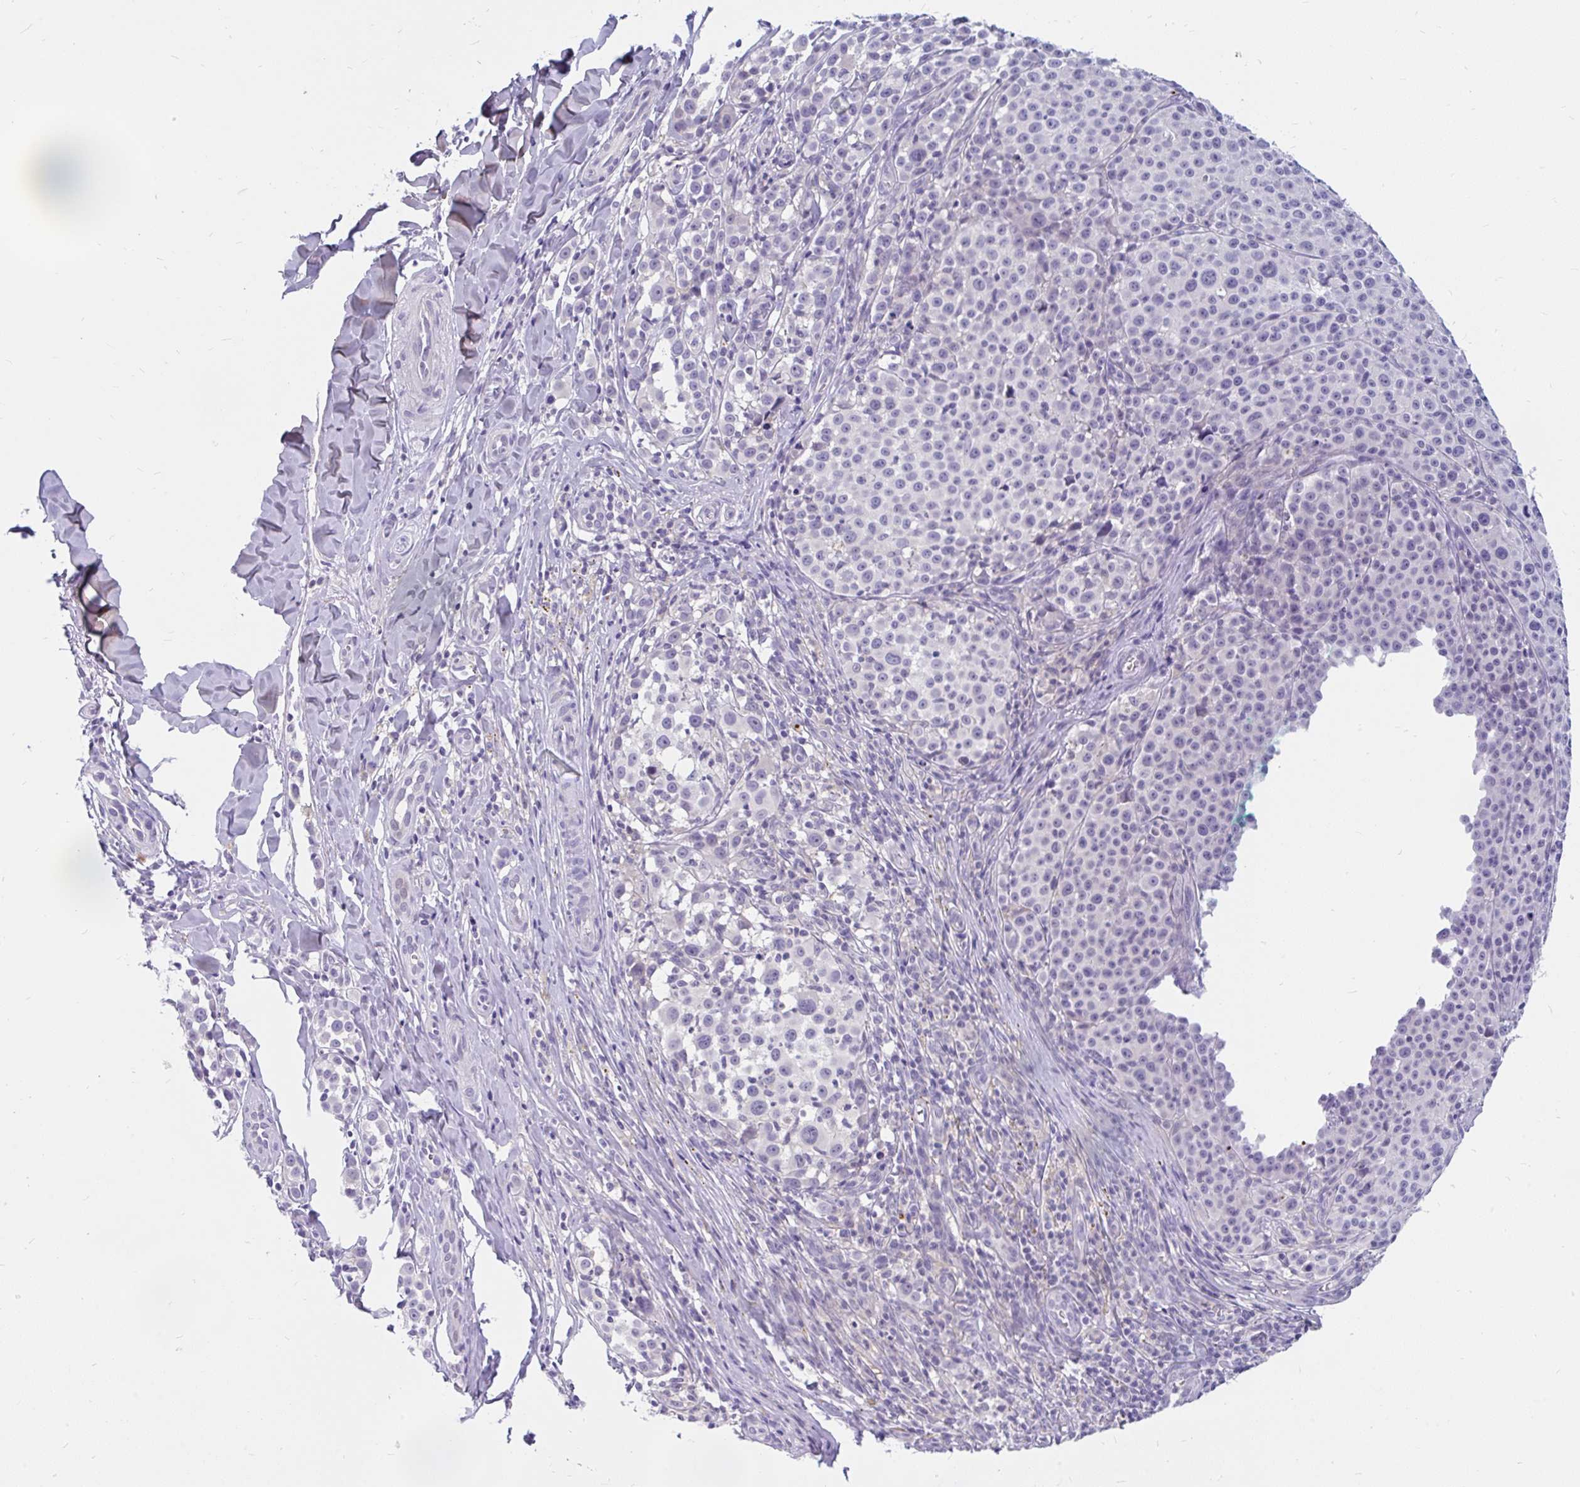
{"staining": {"intensity": "negative", "quantity": "none", "location": "none"}, "tissue": "melanoma", "cell_type": "Tumor cells", "image_type": "cancer", "snomed": [{"axis": "morphology", "description": "Malignant melanoma, NOS"}, {"axis": "topography", "description": "Skin"}], "caption": "This is an IHC image of human malignant melanoma. There is no staining in tumor cells.", "gene": "KIAA2013", "patient": {"sex": "female", "age": 35}}